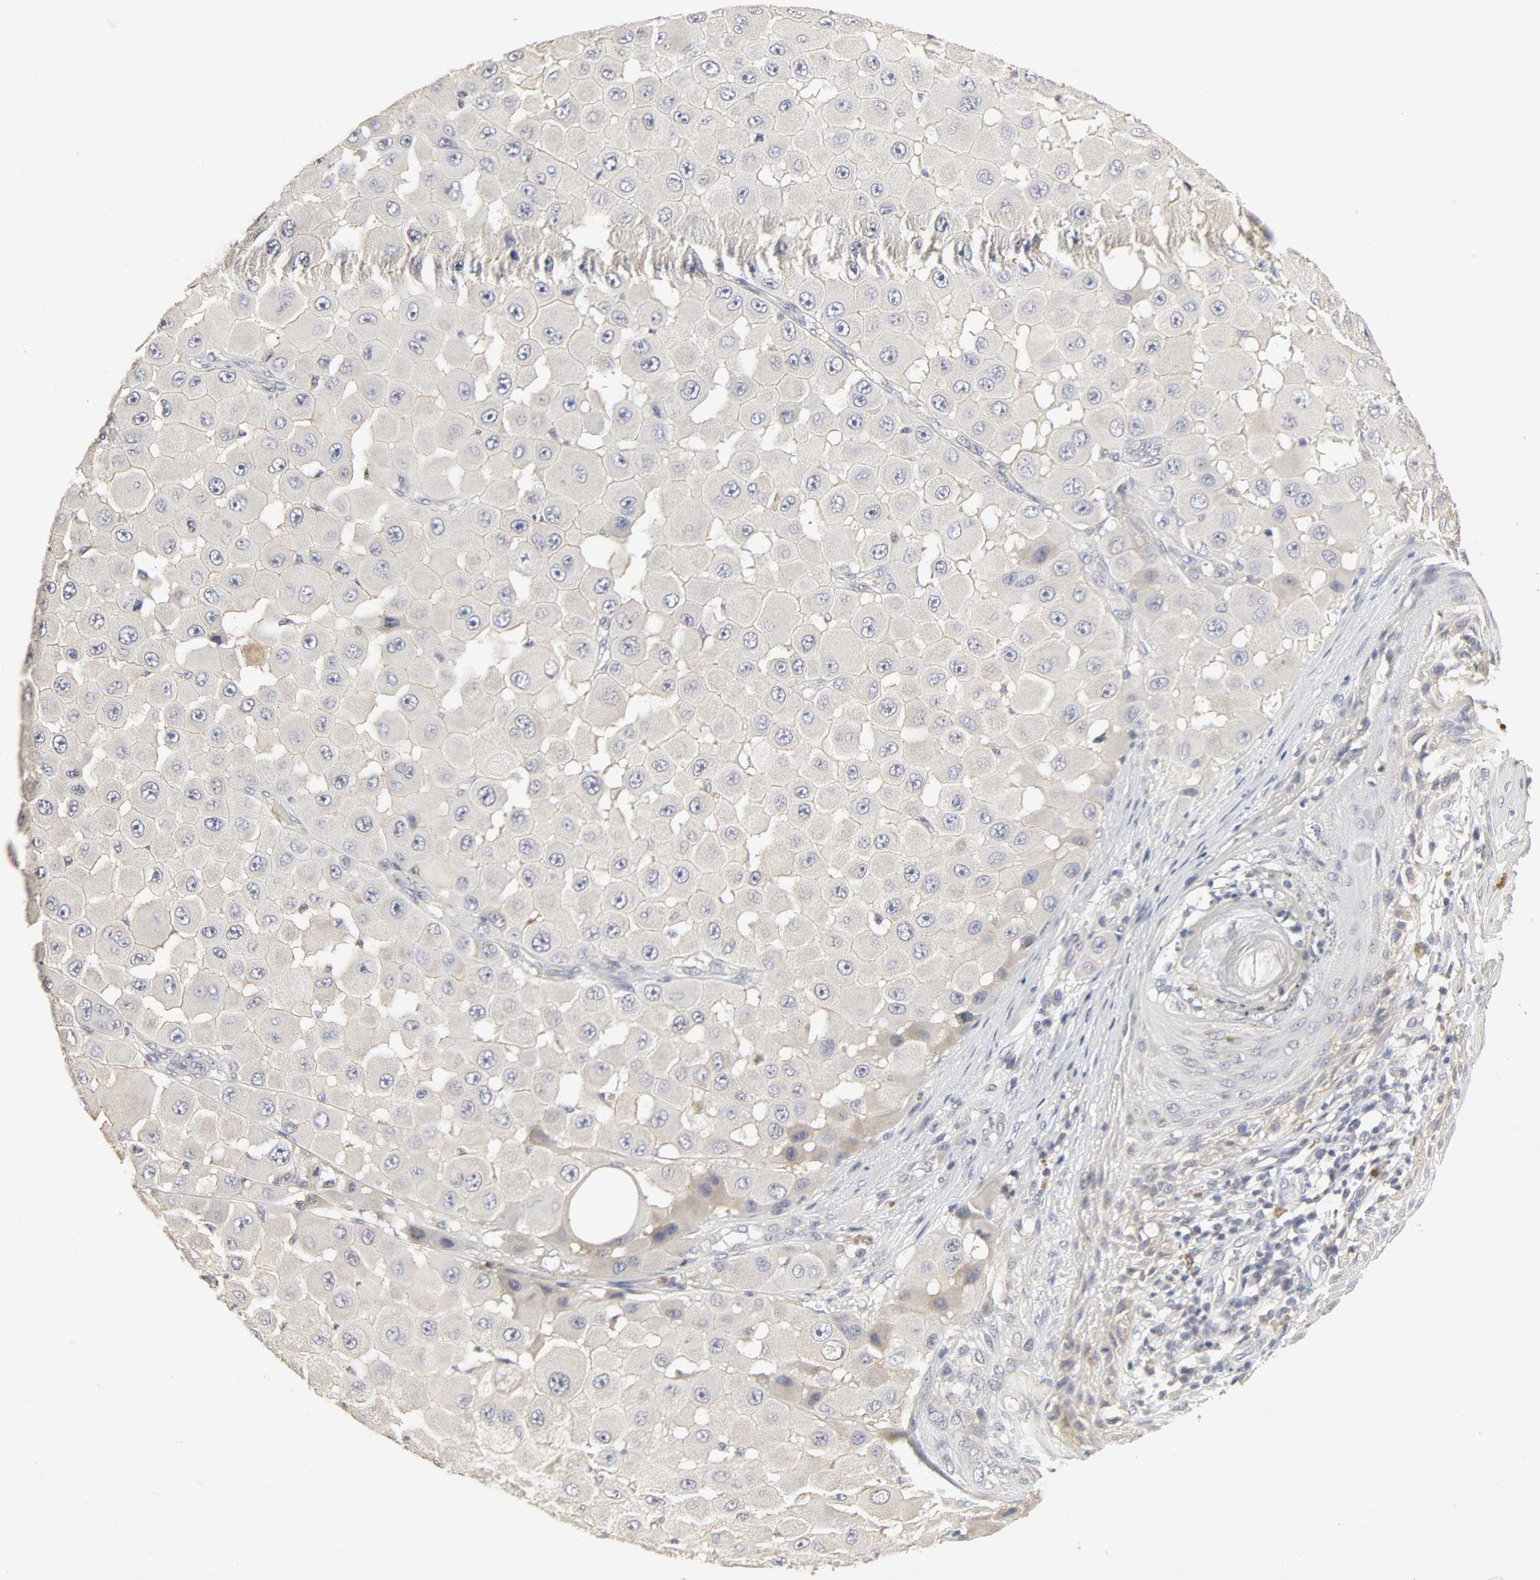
{"staining": {"intensity": "negative", "quantity": "none", "location": "none"}, "tissue": "melanoma", "cell_type": "Tumor cells", "image_type": "cancer", "snomed": [{"axis": "morphology", "description": "Malignant melanoma, NOS"}, {"axis": "topography", "description": "Skin"}], "caption": "High magnification brightfield microscopy of malignant melanoma stained with DAB (3,3'-diaminobenzidine) (brown) and counterstained with hematoxylin (blue): tumor cells show no significant staining.", "gene": "SLC10A2", "patient": {"sex": "female", "age": 81}}